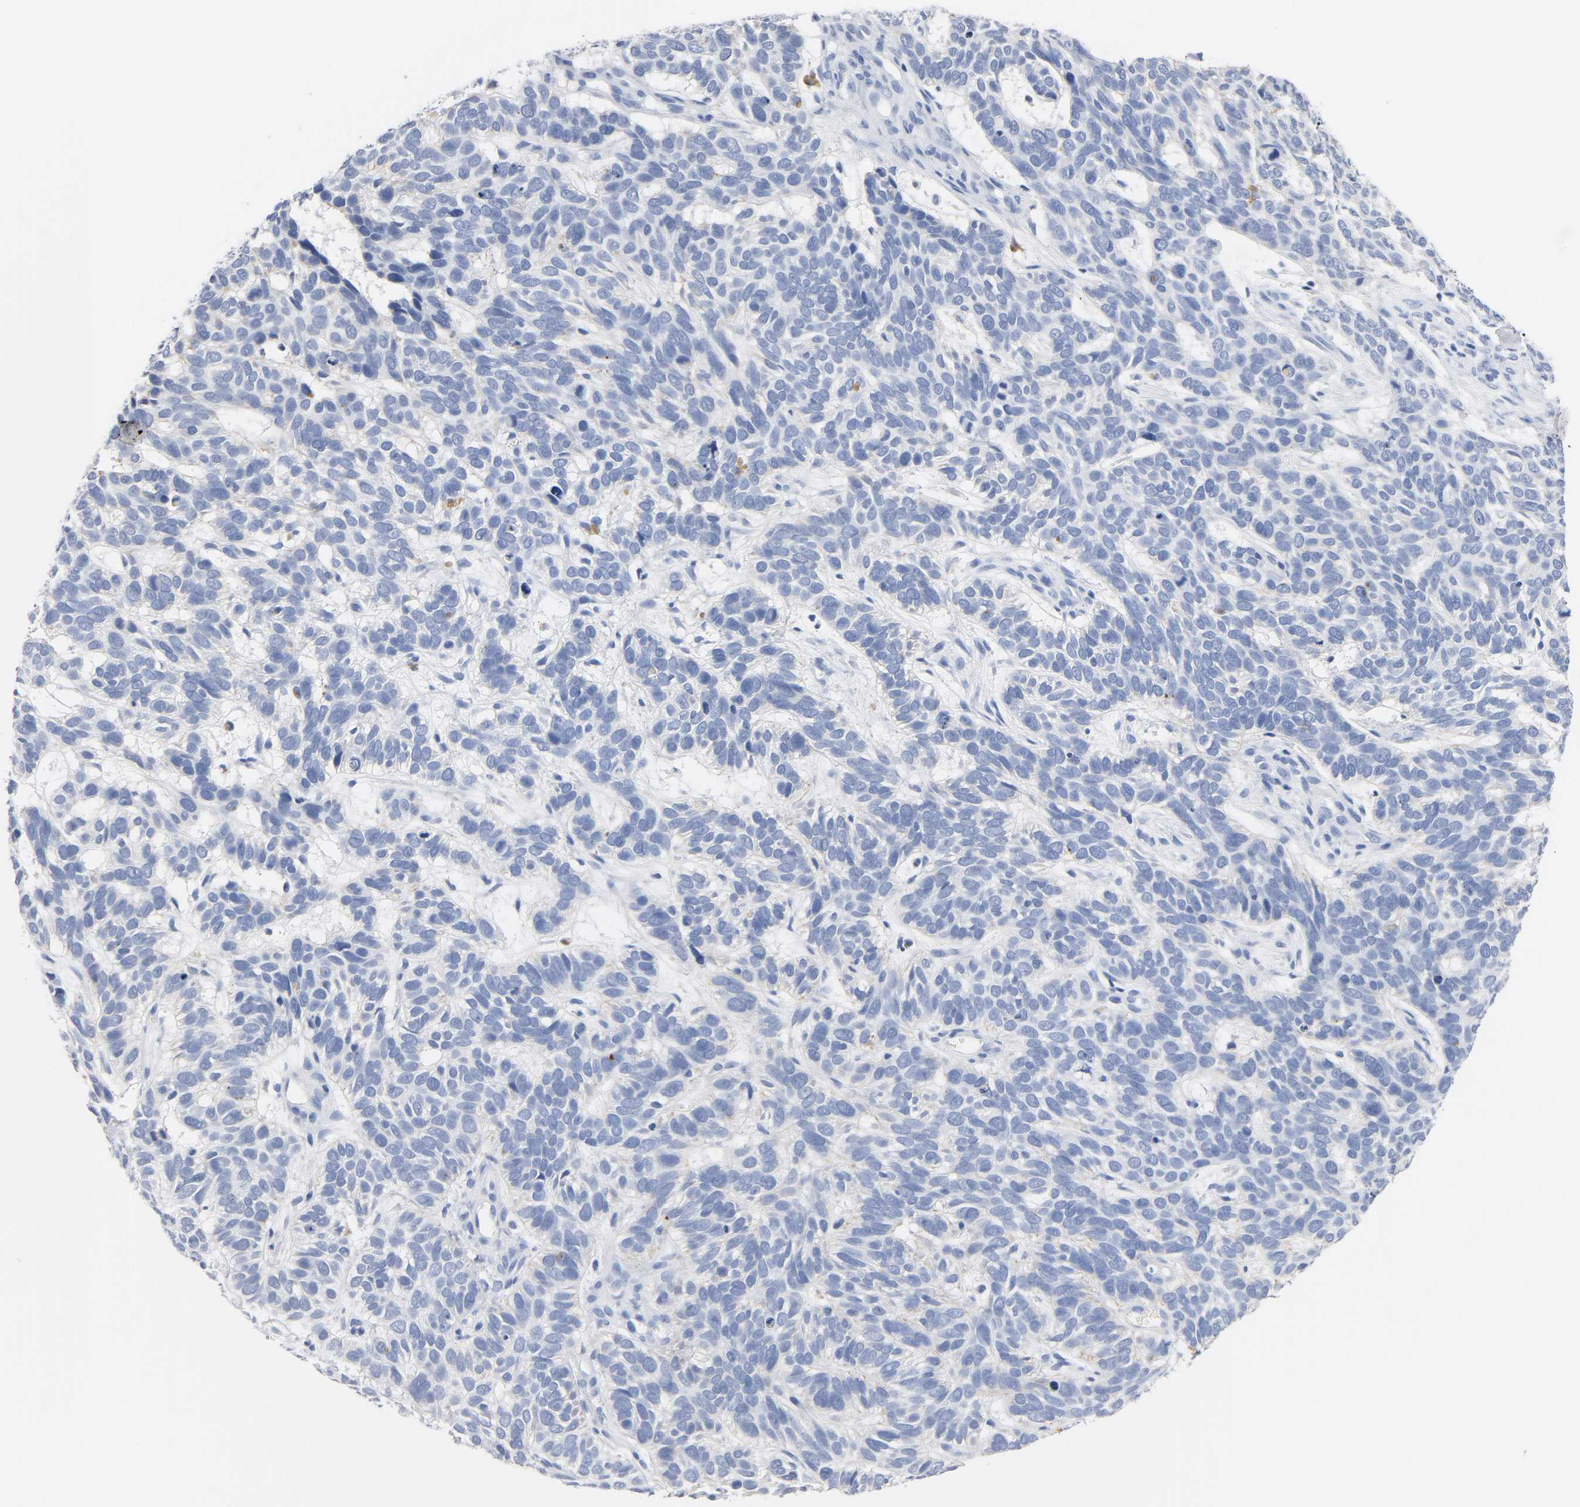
{"staining": {"intensity": "negative", "quantity": "none", "location": "none"}, "tissue": "skin cancer", "cell_type": "Tumor cells", "image_type": "cancer", "snomed": [{"axis": "morphology", "description": "Basal cell carcinoma"}, {"axis": "topography", "description": "Skin"}], "caption": "Image shows no significant protein staining in tumor cells of skin cancer.", "gene": "ACP3", "patient": {"sex": "male", "age": 87}}